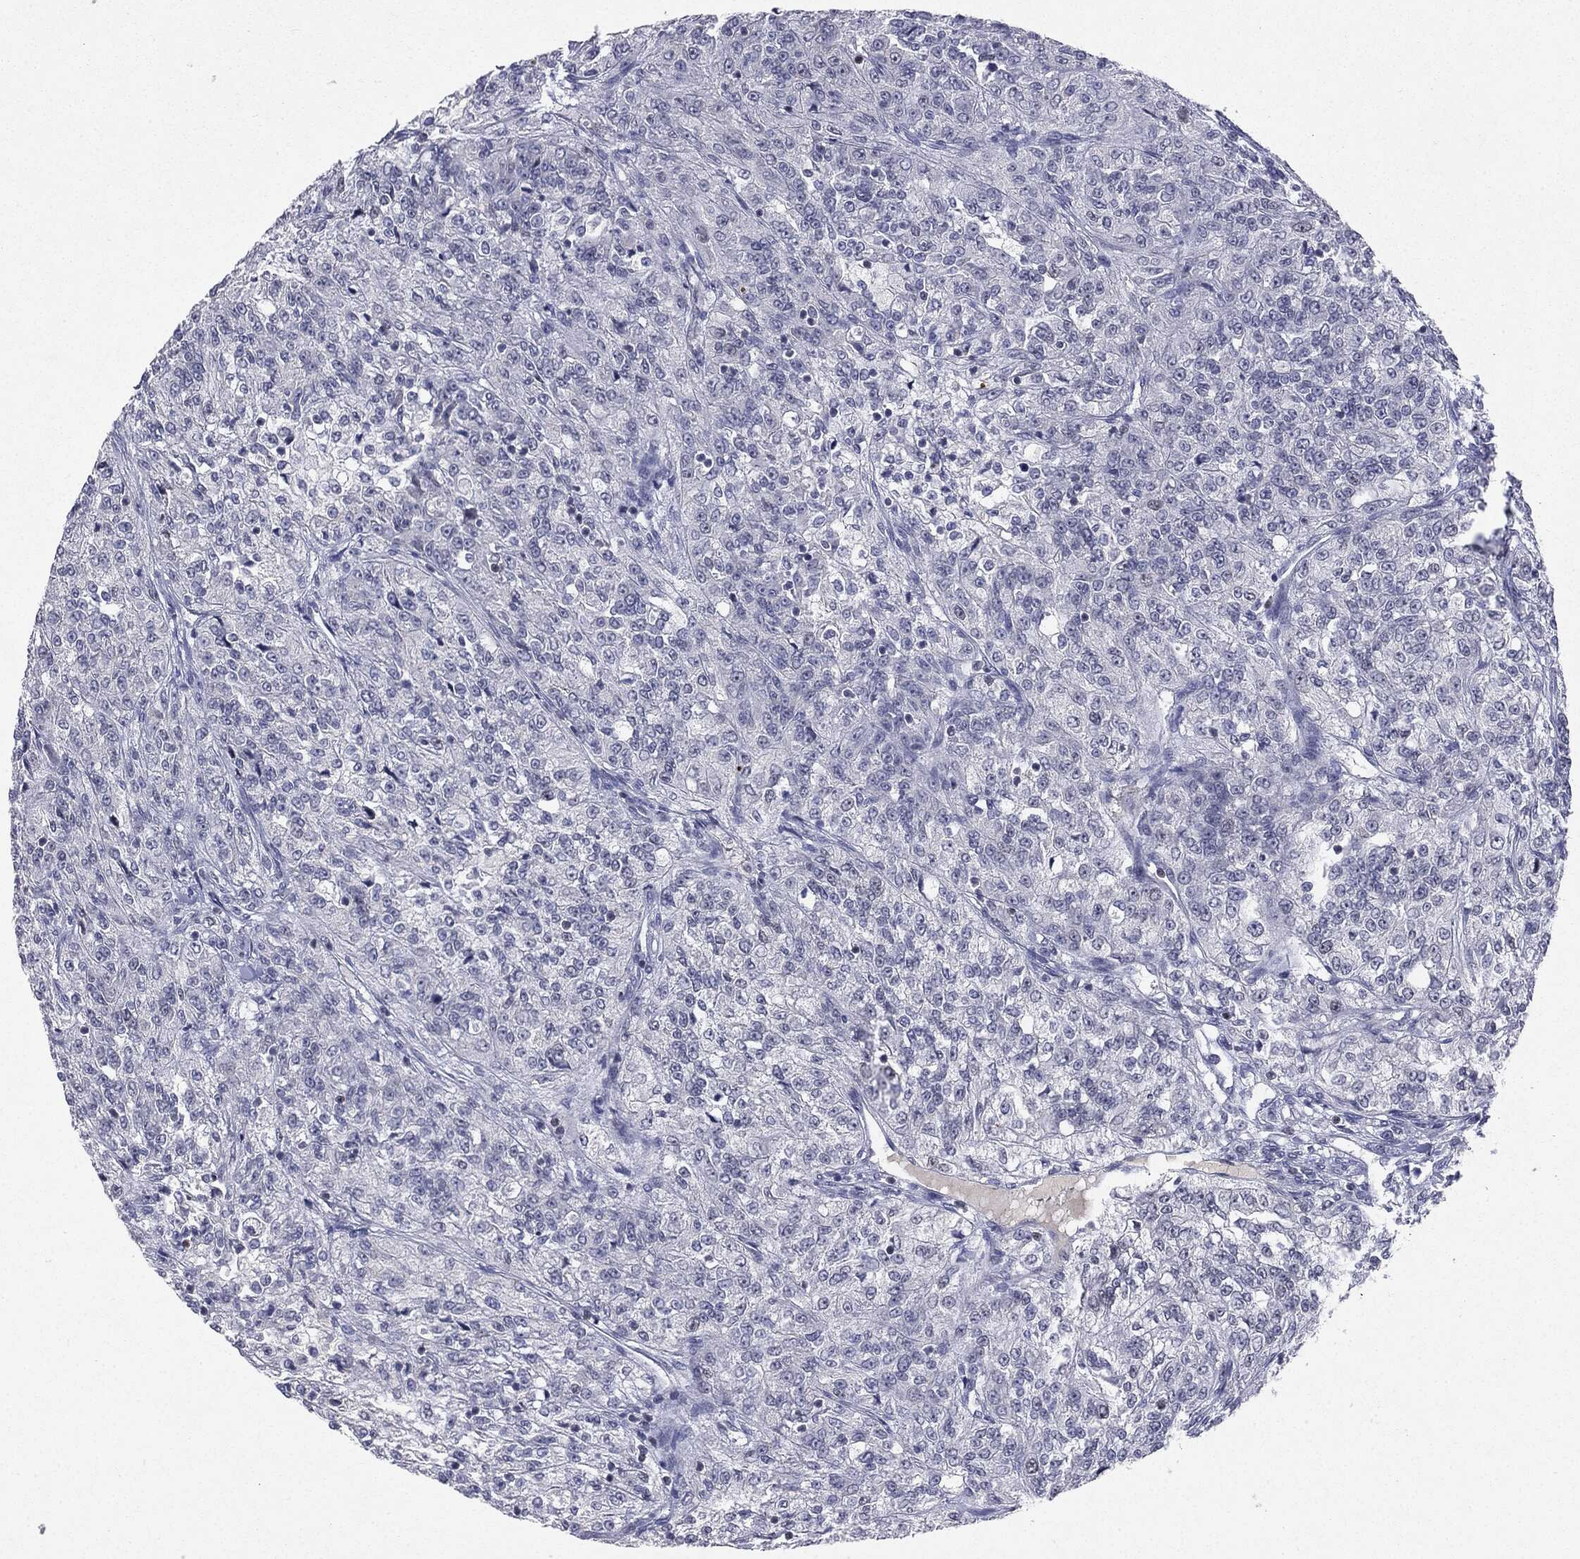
{"staining": {"intensity": "negative", "quantity": "none", "location": "none"}, "tissue": "renal cancer", "cell_type": "Tumor cells", "image_type": "cancer", "snomed": [{"axis": "morphology", "description": "Adenocarcinoma, NOS"}, {"axis": "topography", "description": "Kidney"}], "caption": "Immunohistochemical staining of human renal cancer shows no significant positivity in tumor cells.", "gene": "KIF2C", "patient": {"sex": "female", "age": 63}}